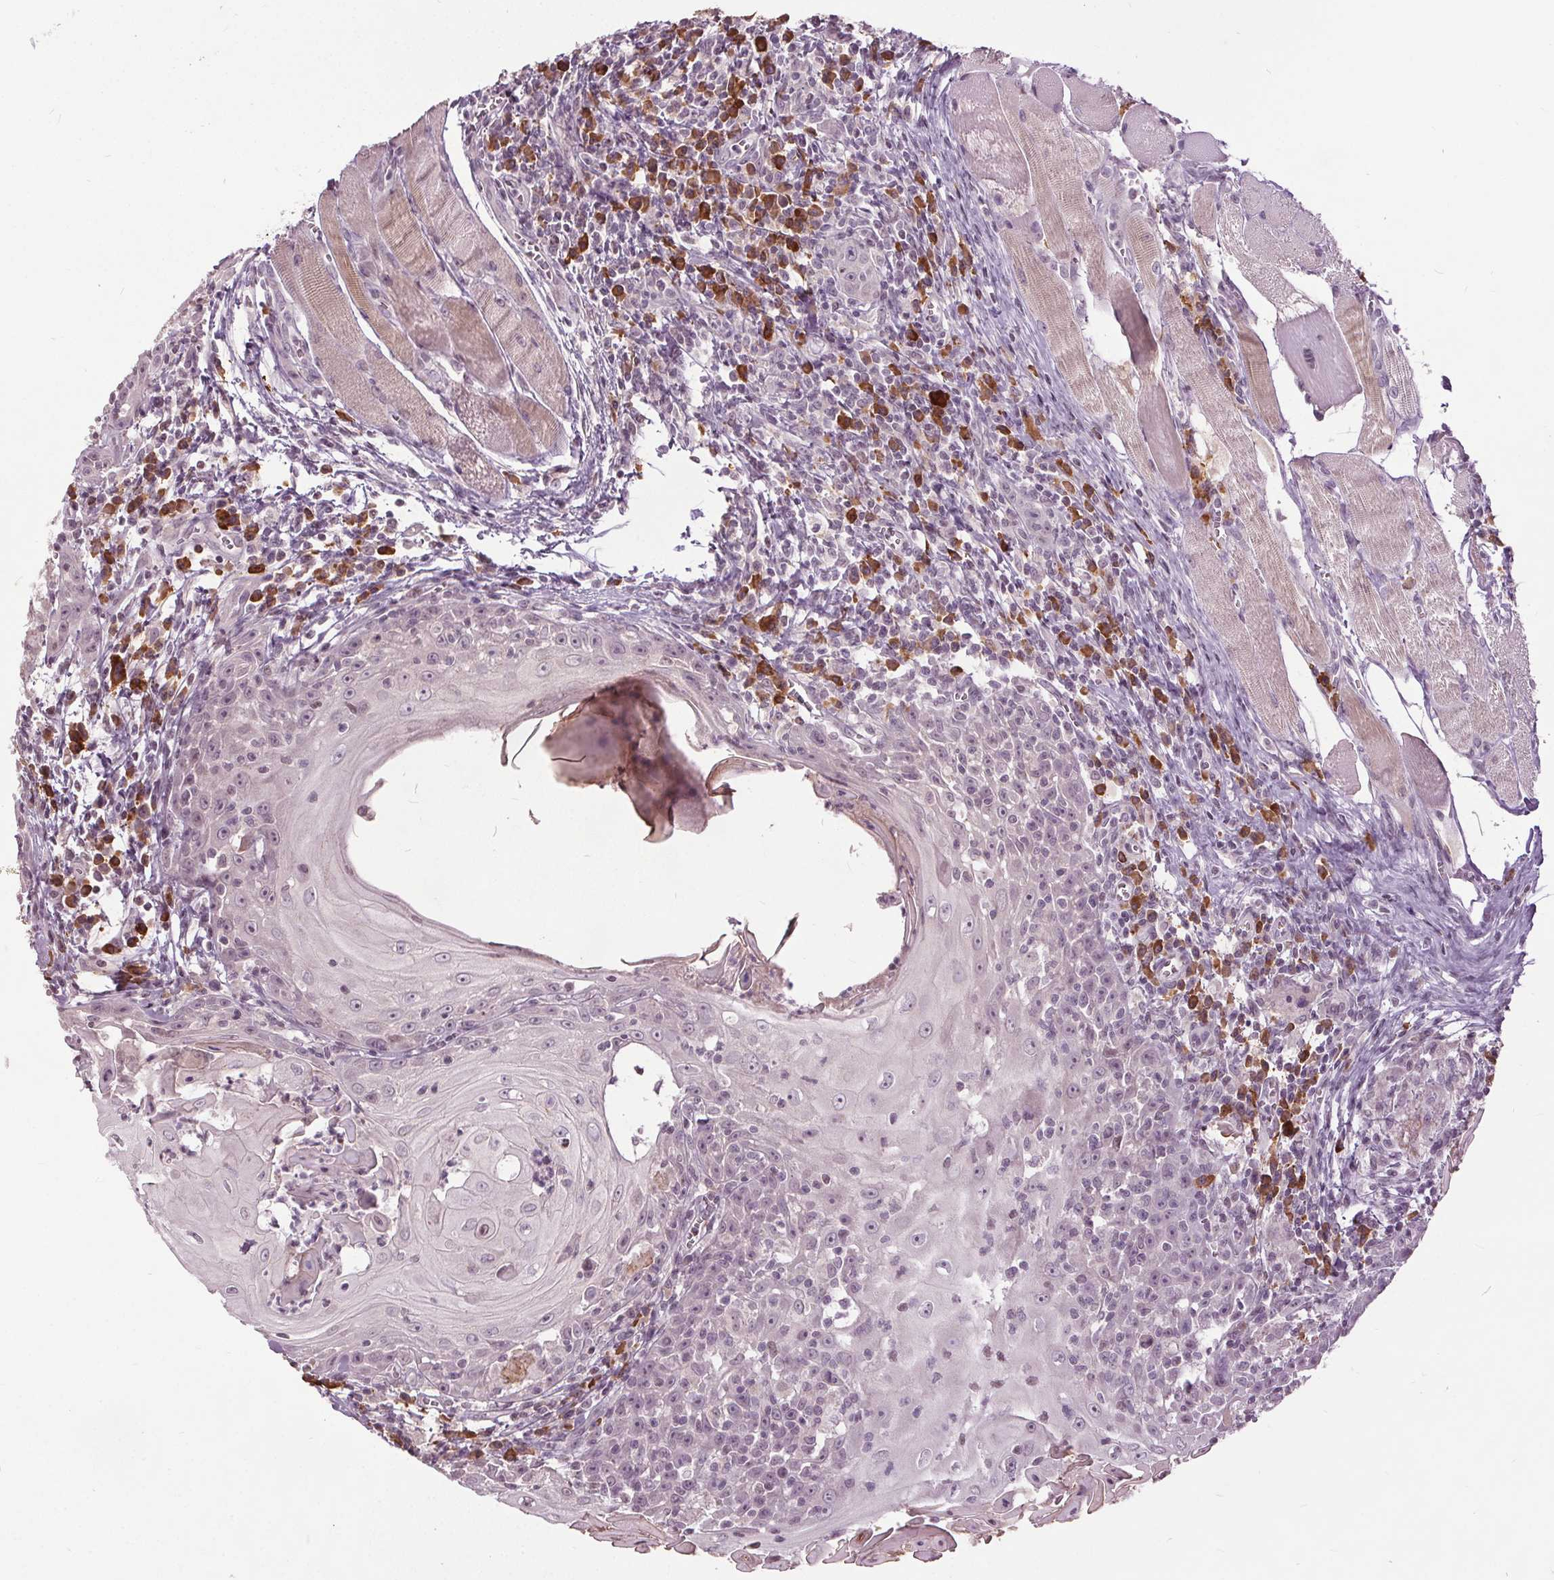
{"staining": {"intensity": "negative", "quantity": "none", "location": "none"}, "tissue": "head and neck cancer", "cell_type": "Tumor cells", "image_type": "cancer", "snomed": [{"axis": "morphology", "description": "Squamous cell carcinoma, NOS"}, {"axis": "topography", "description": "Head-Neck"}], "caption": "Immunohistochemical staining of human head and neck cancer (squamous cell carcinoma) demonstrates no significant positivity in tumor cells.", "gene": "CXCL16", "patient": {"sex": "male", "age": 52}}